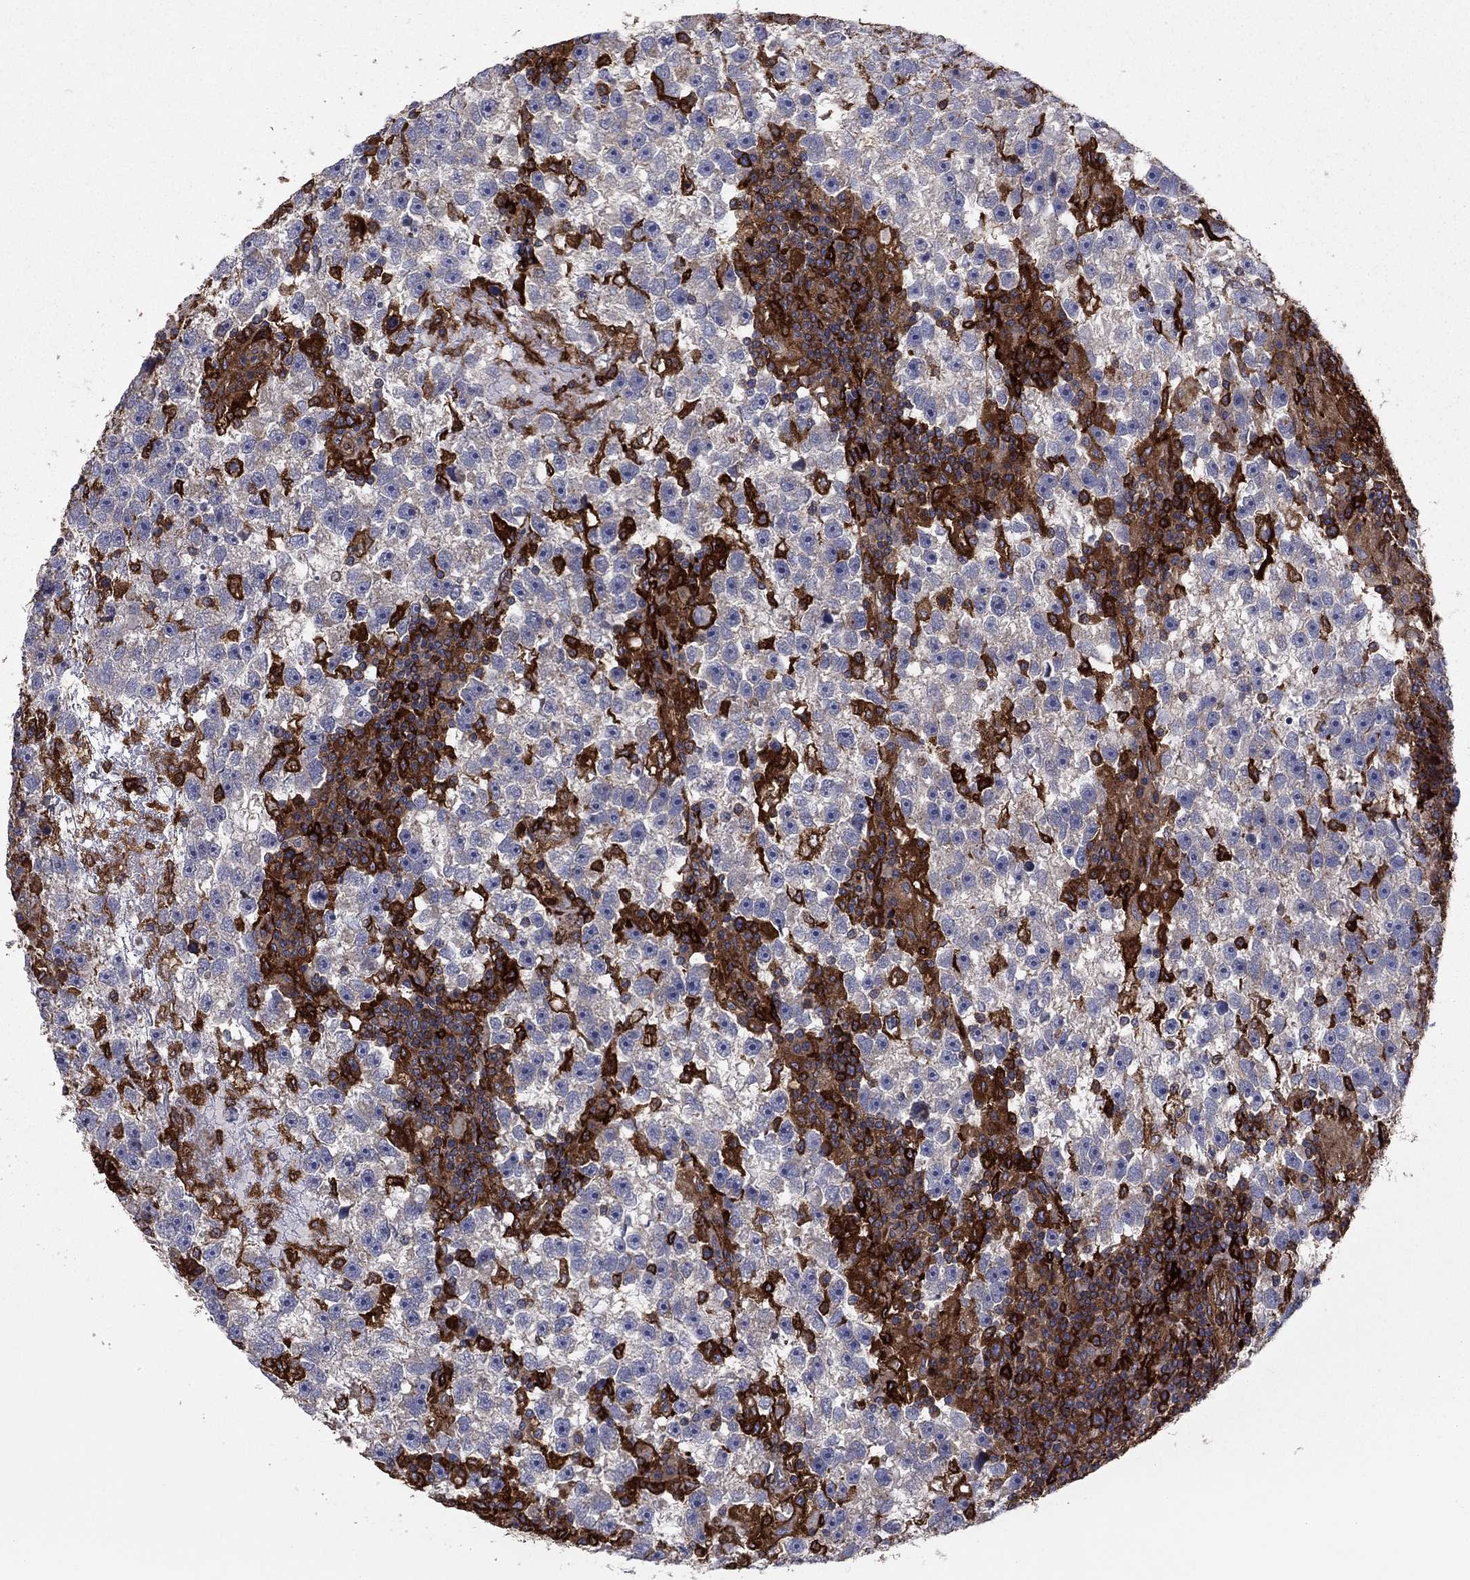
{"staining": {"intensity": "negative", "quantity": "none", "location": "none"}, "tissue": "testis cancer", "cell_type": "Tumor cells", "image_type": "cancer", "snomed": [{"axis": "morphology", "description": "Seminoma, NOS"}, {"axis": "topography", "description": "Testis"}], "caption": "This image is of testis cancer stained with IHC to label a protein in brown with the nuclei are counter-stained blue. There is no positivity in tumor cells.", "gene": "EHBP1L1", "patient": {"sex": "male", "age": 47}}